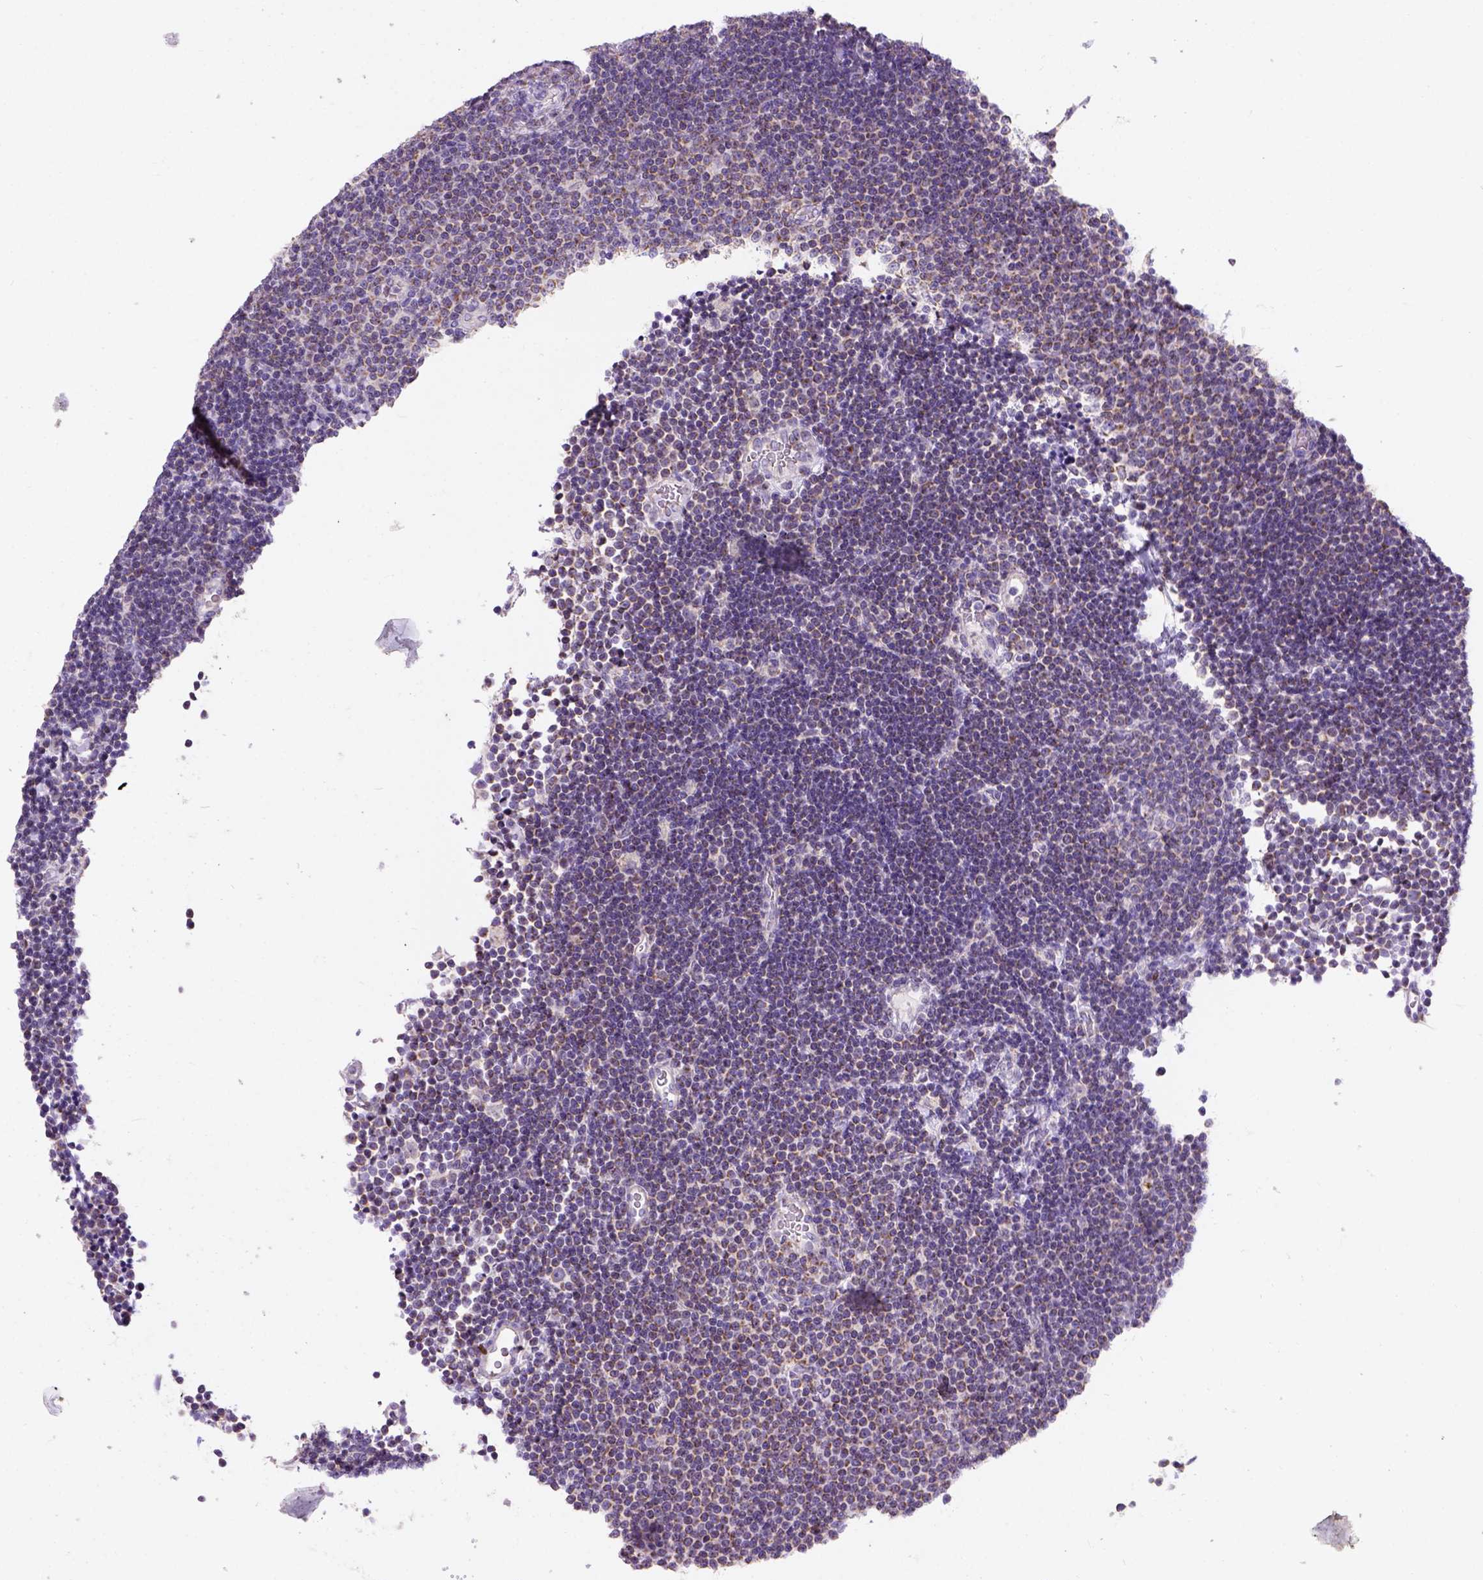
{"staining": {"intensity": "moderate", "quantity": "25%-75%", "location": "cytoplasmic/membranous"}, "tissue": "lymphoma", "cell_type": "Tumor cells", "image_type": "cancer", "snomed": [{"axis": "morphology", "description": "Malignant lymphoma, non-Hodgkin's type, Low grade"}, {"axis": "topography", "description": "Brain"}], "caption": "High-power microscopy captured an immunohistochemistry (IHC) image of lymphoma, revealing moderate cytoplasmic/membranous positivity in about 25%-75% of tumor cells.", "gene": "L2HGDH", "patient": {"sex": "female", "age": 66}}